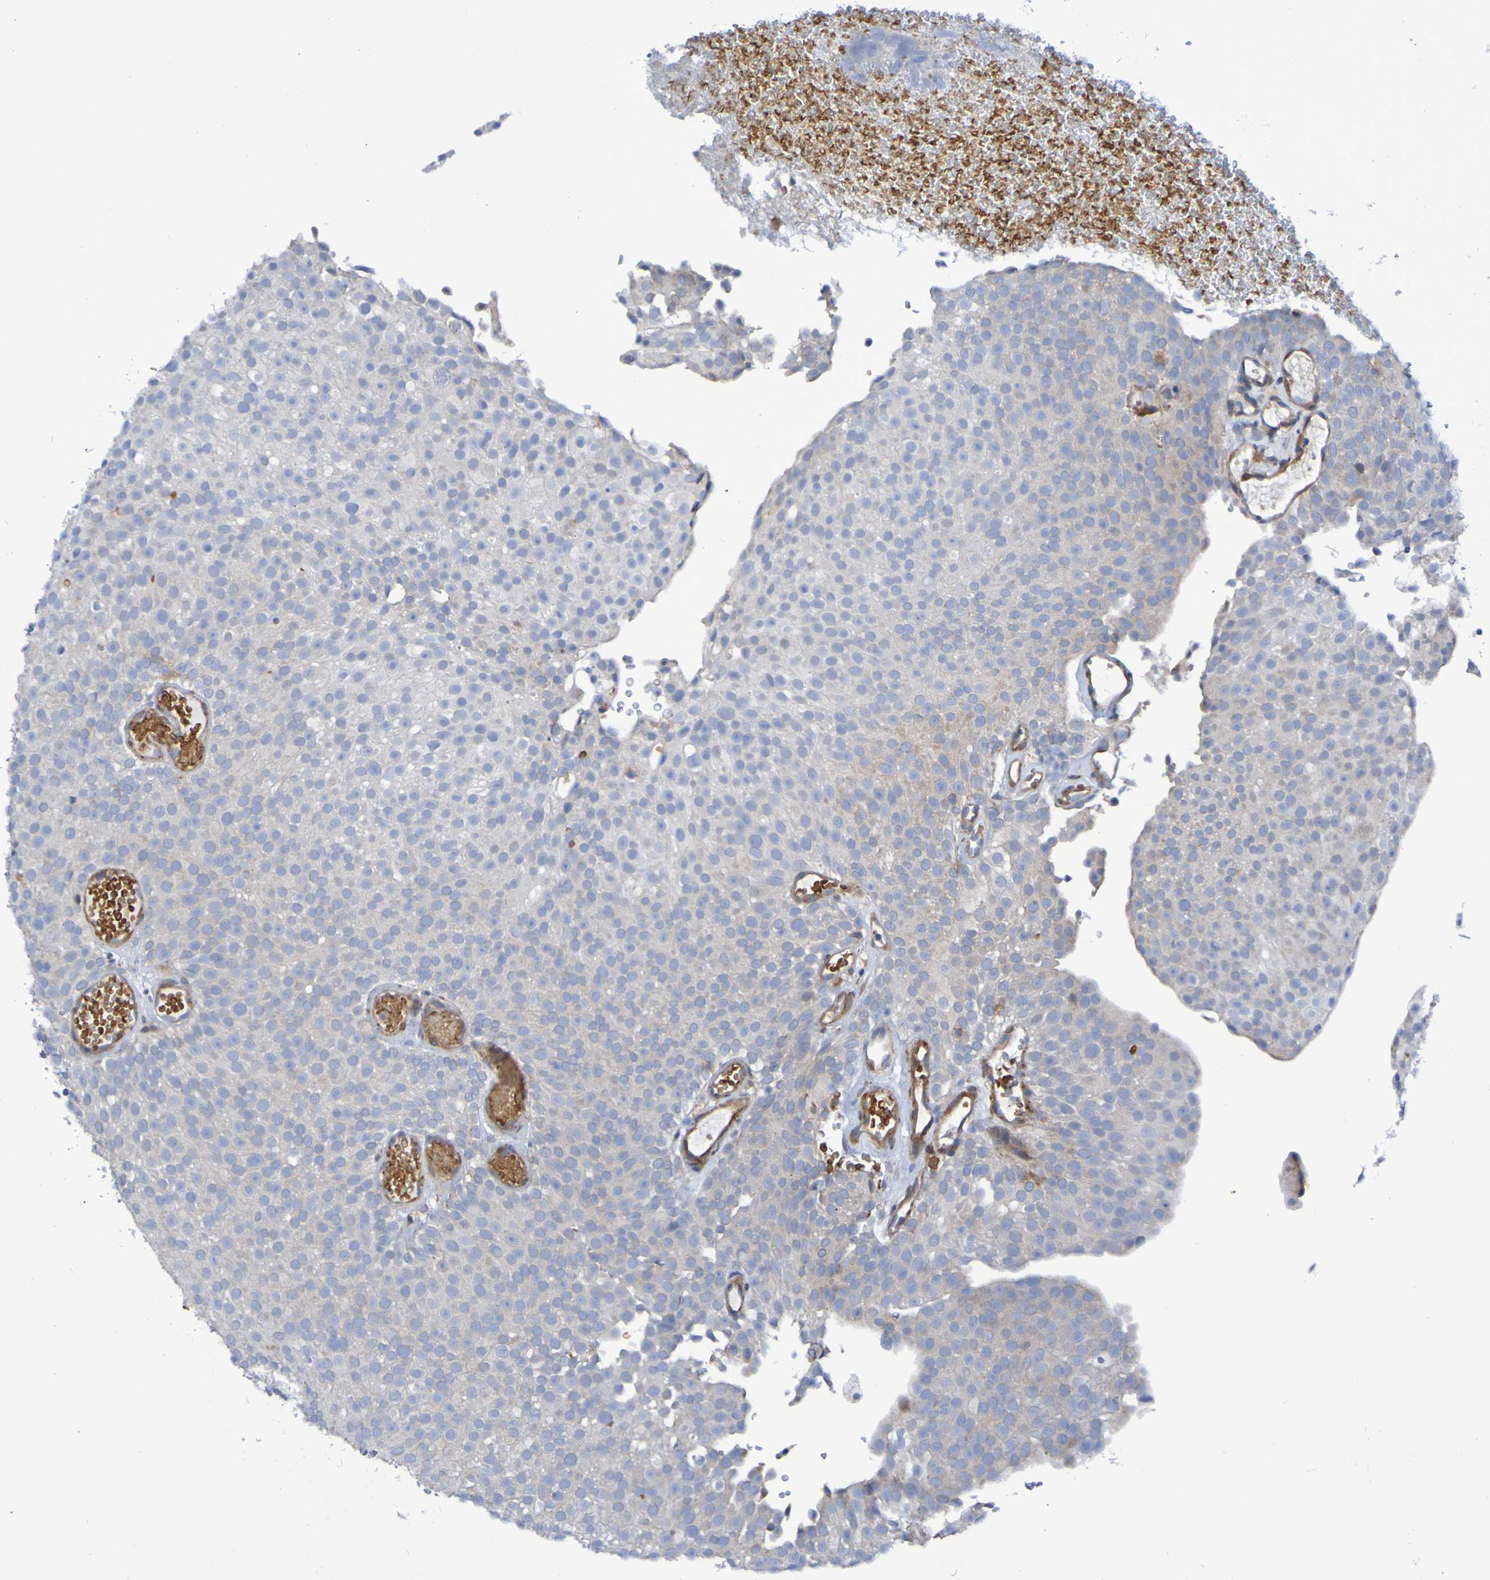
{"staining": {"intensity": "moderate", "quantity": "<25%", "location": "cytoplasmic/membranous"}, "tissue": "urothelial cancer", "cell_type": "Tumor cells", "image_type": "cancer", "snomed": [{"axis": "morphology", "description": "Urothelial carcinoma, Low grade"}, {"axis": "topography", "description": "Urinary bladder"}], "caption": "Immunohistochemistry of human urothelial cancer exhibits low levels of moderate cytoplasmic/membranous positivity in about <25% of tumor cells.", "gene": "SCRG1", "patient": {"sex": "male", "age": 78}}